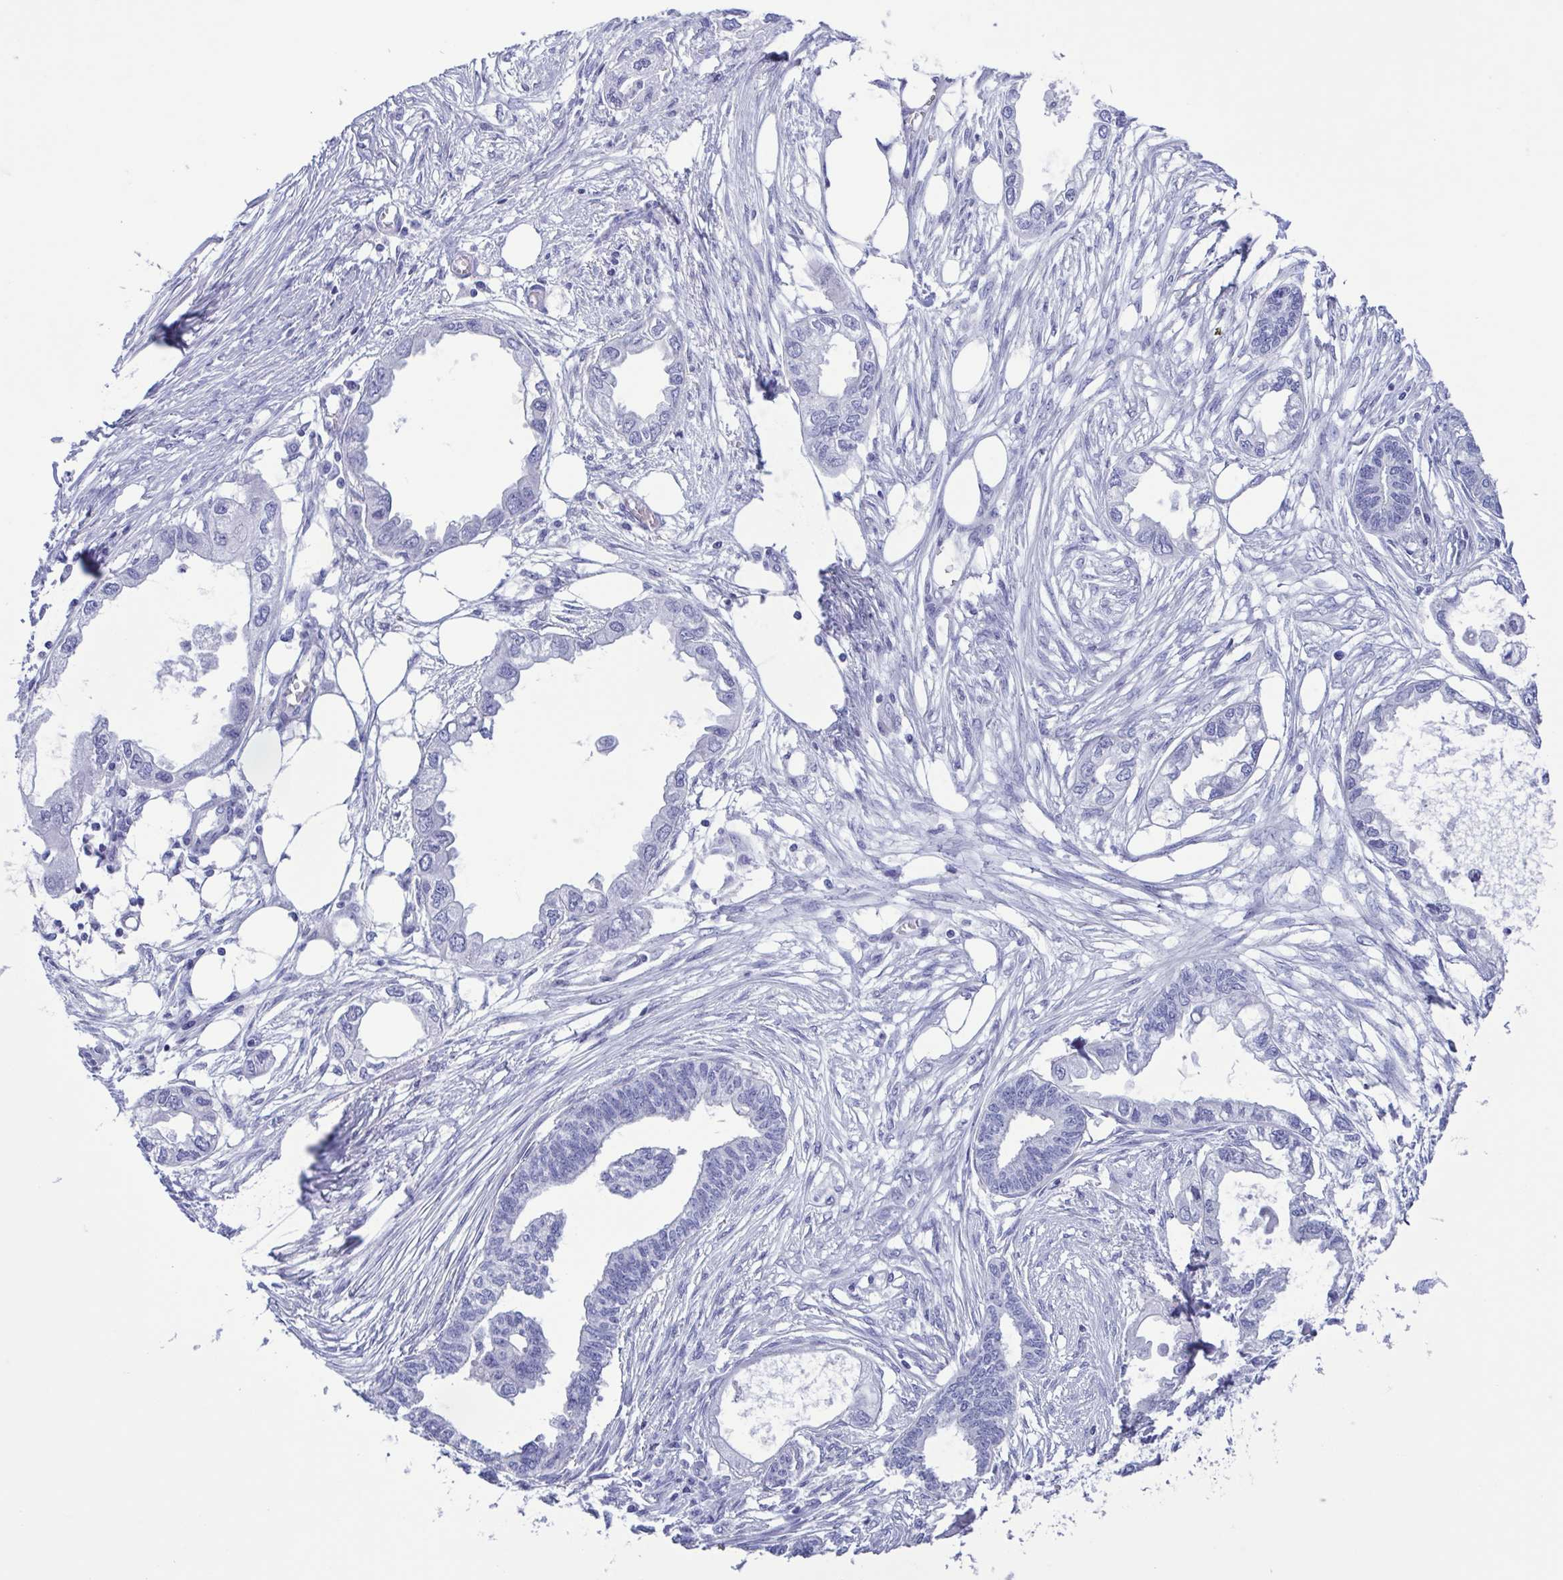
{"staining": {"intensity": "negative", "quantity": "none", "location": "none"}, "tissue": "endometrial cancer", "cell_type": "Tumor cells", "image_type": "cancer", "snomed": [{"axis": "morphology", "description": "Adenocarcinoma, NOS"}, {"axis": "morphology", "description": "Adenocarcinoma, metastatic, NOS"}, {"axis": "topography", "description": "Adipose tissue"}, {"axis": "topography", "description": "Endometrium"}], "caption": "Immunohistochemistry (IHC) image of human endometrial cancer (adenocarcinoma) stained for a protein (brown), which shows no expression in tumor cells. (Brightfield microscopy of DAB immunohistochemistry at high magnification).", "gene": "TSPY2", "patient": {"sex": "female", "age": 67}}